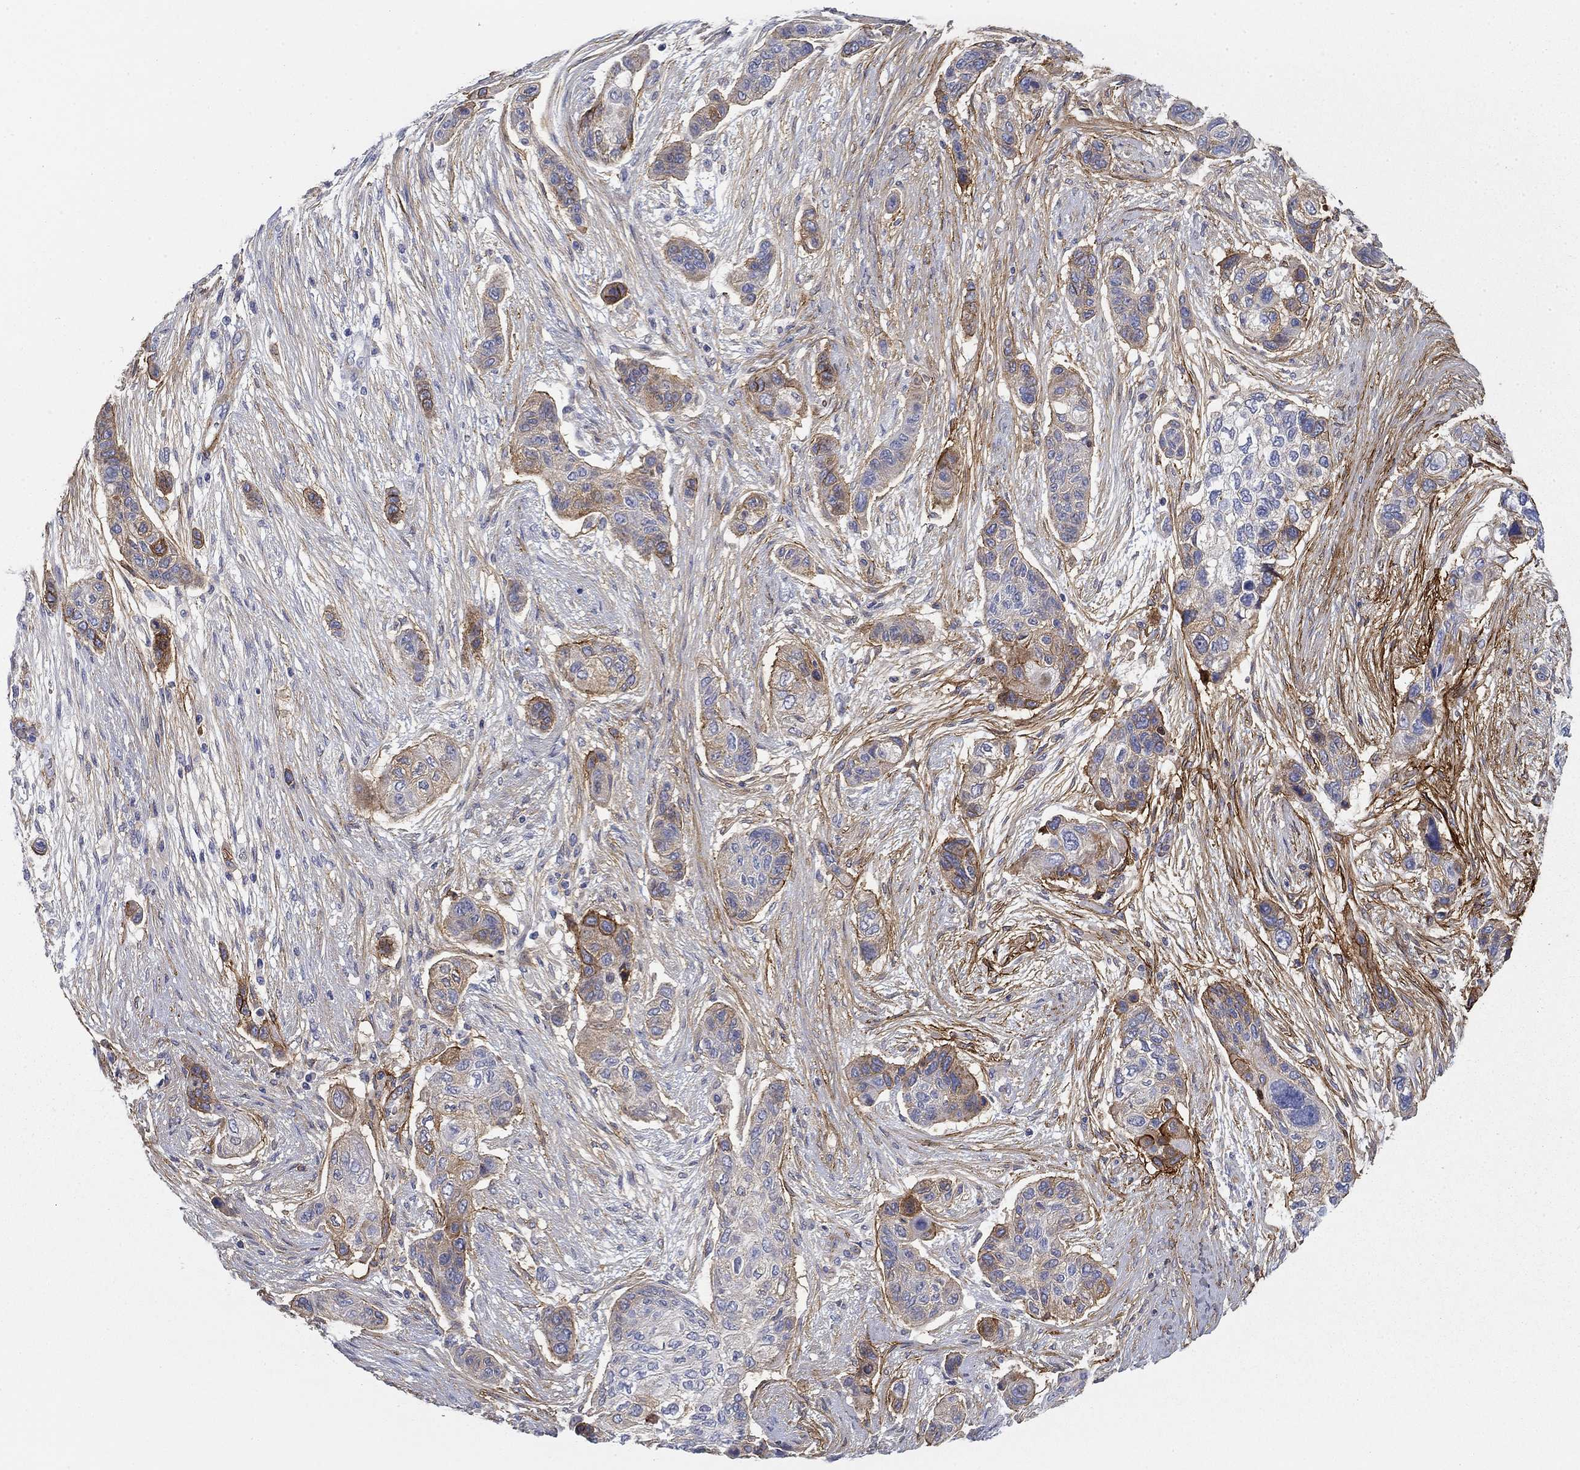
{"staining": {"intensity": "moderate", "quantity": "25%-75%", "location": "cytoplasmic/membranous"}, "tissue": "lung cancer", "cell_type": "Tumor cells", "image_type": "cancer", "snomed": [{"axis": "morphology", "description": "Squamous cell carcinoma, NOS"}, {"axis": "topography", "description": "Lung"}], "caption": "Brown immunohistochemical staining in human squamous cell carcinoma (lung) demonstrates moderate cytoplasmic/membranous positivity in about 25%-75% of tumor cells. The protein is shown in brown color, while the nuclei are stained blue.", "gene": "GPC1", "patient": {"sex": "male", "age": 69}}